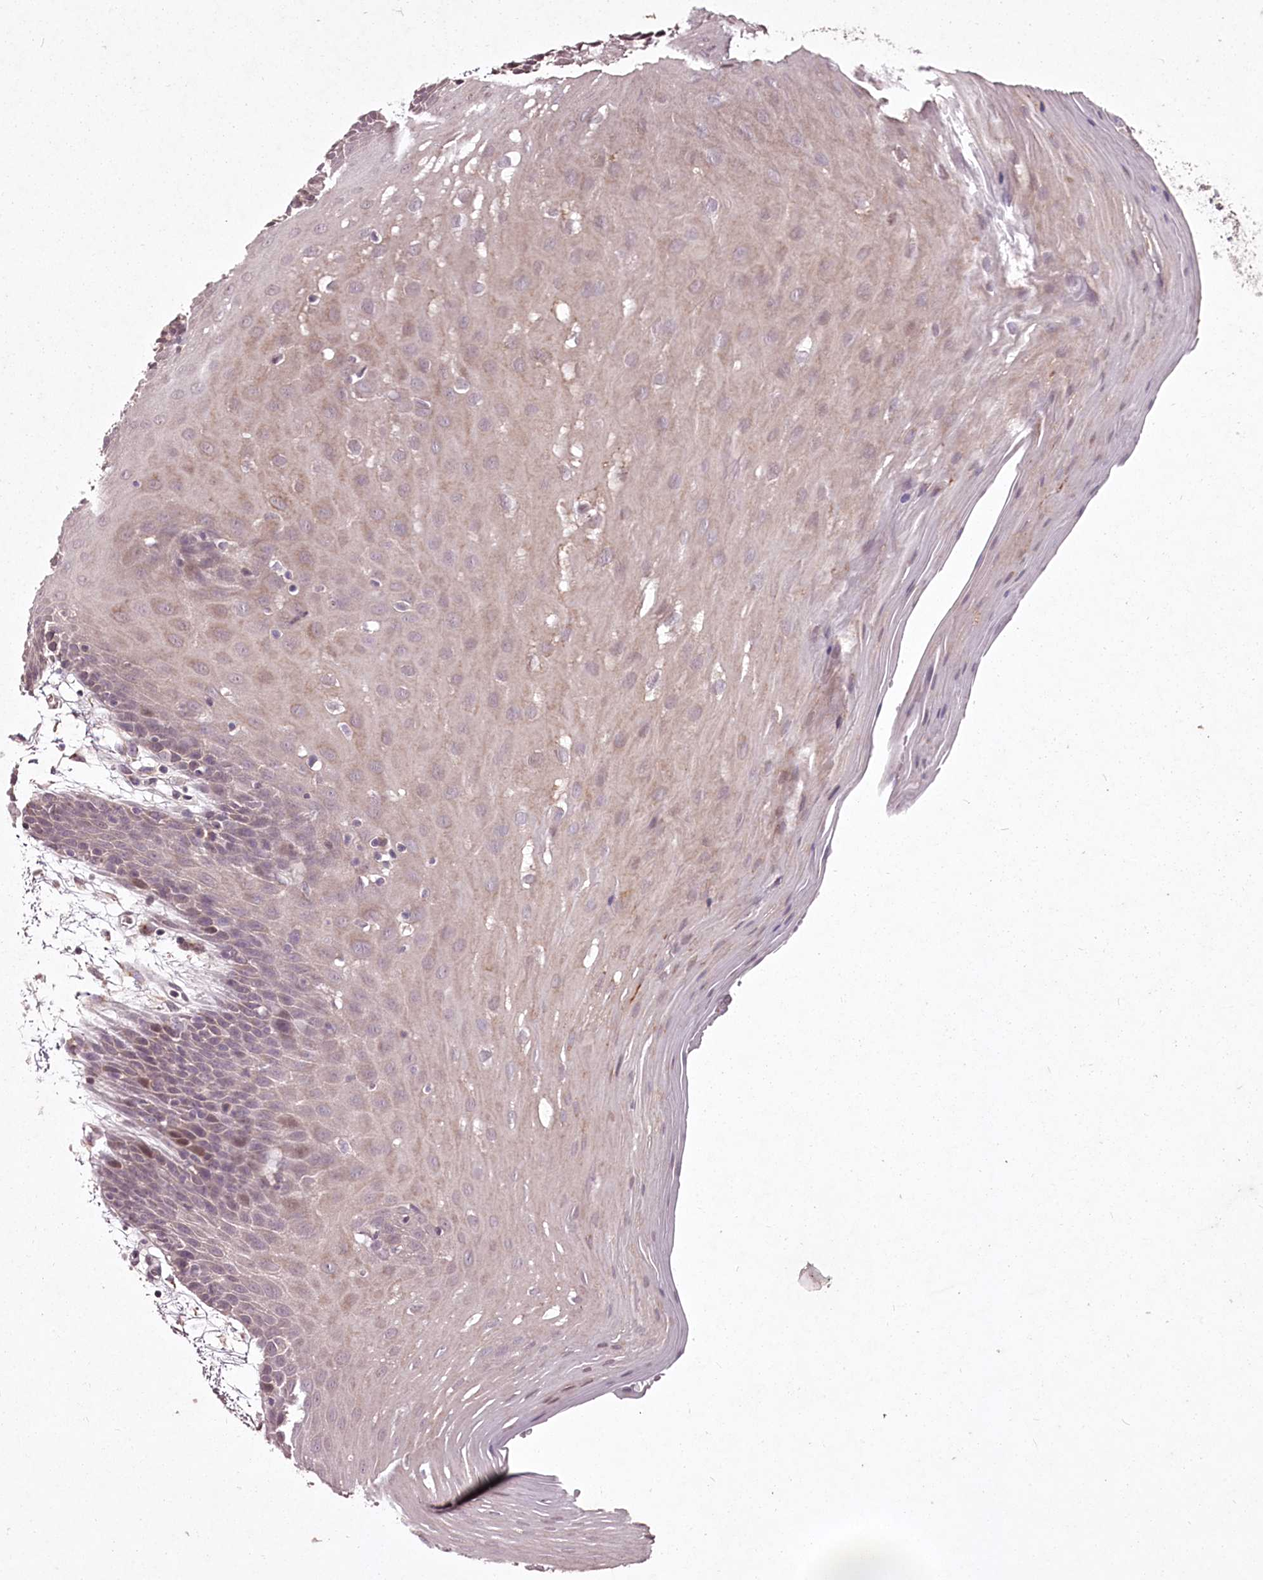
{"staining": {"intensity": "weak", "quantity": "<25%", "location": "cytoplasmic/membranous,nuclear"}, "tissue": "oral mucosa", "cell_type": "Squamous epithelial cells", "image_type": "normal", "snomed": [{"axis": "morphology", "description": "Normal tissue, NOS"}, {"axis": "topography", "description": "Skeletal muscle"}, {"axis": "topography", "description": "Oral tissue"}, {"axis": "topography", "description": "Salivary gland"}, {"axis": "topography", "description": "Peripheral nerve tissue"}], "caption": "An IHC micrograph of benign oral mucosa is shown. There is no staining in squamous epithelial cells of oral mucosa.", "gene": "ADRA1D", "patient": {"sex": "male", "age": 54}}